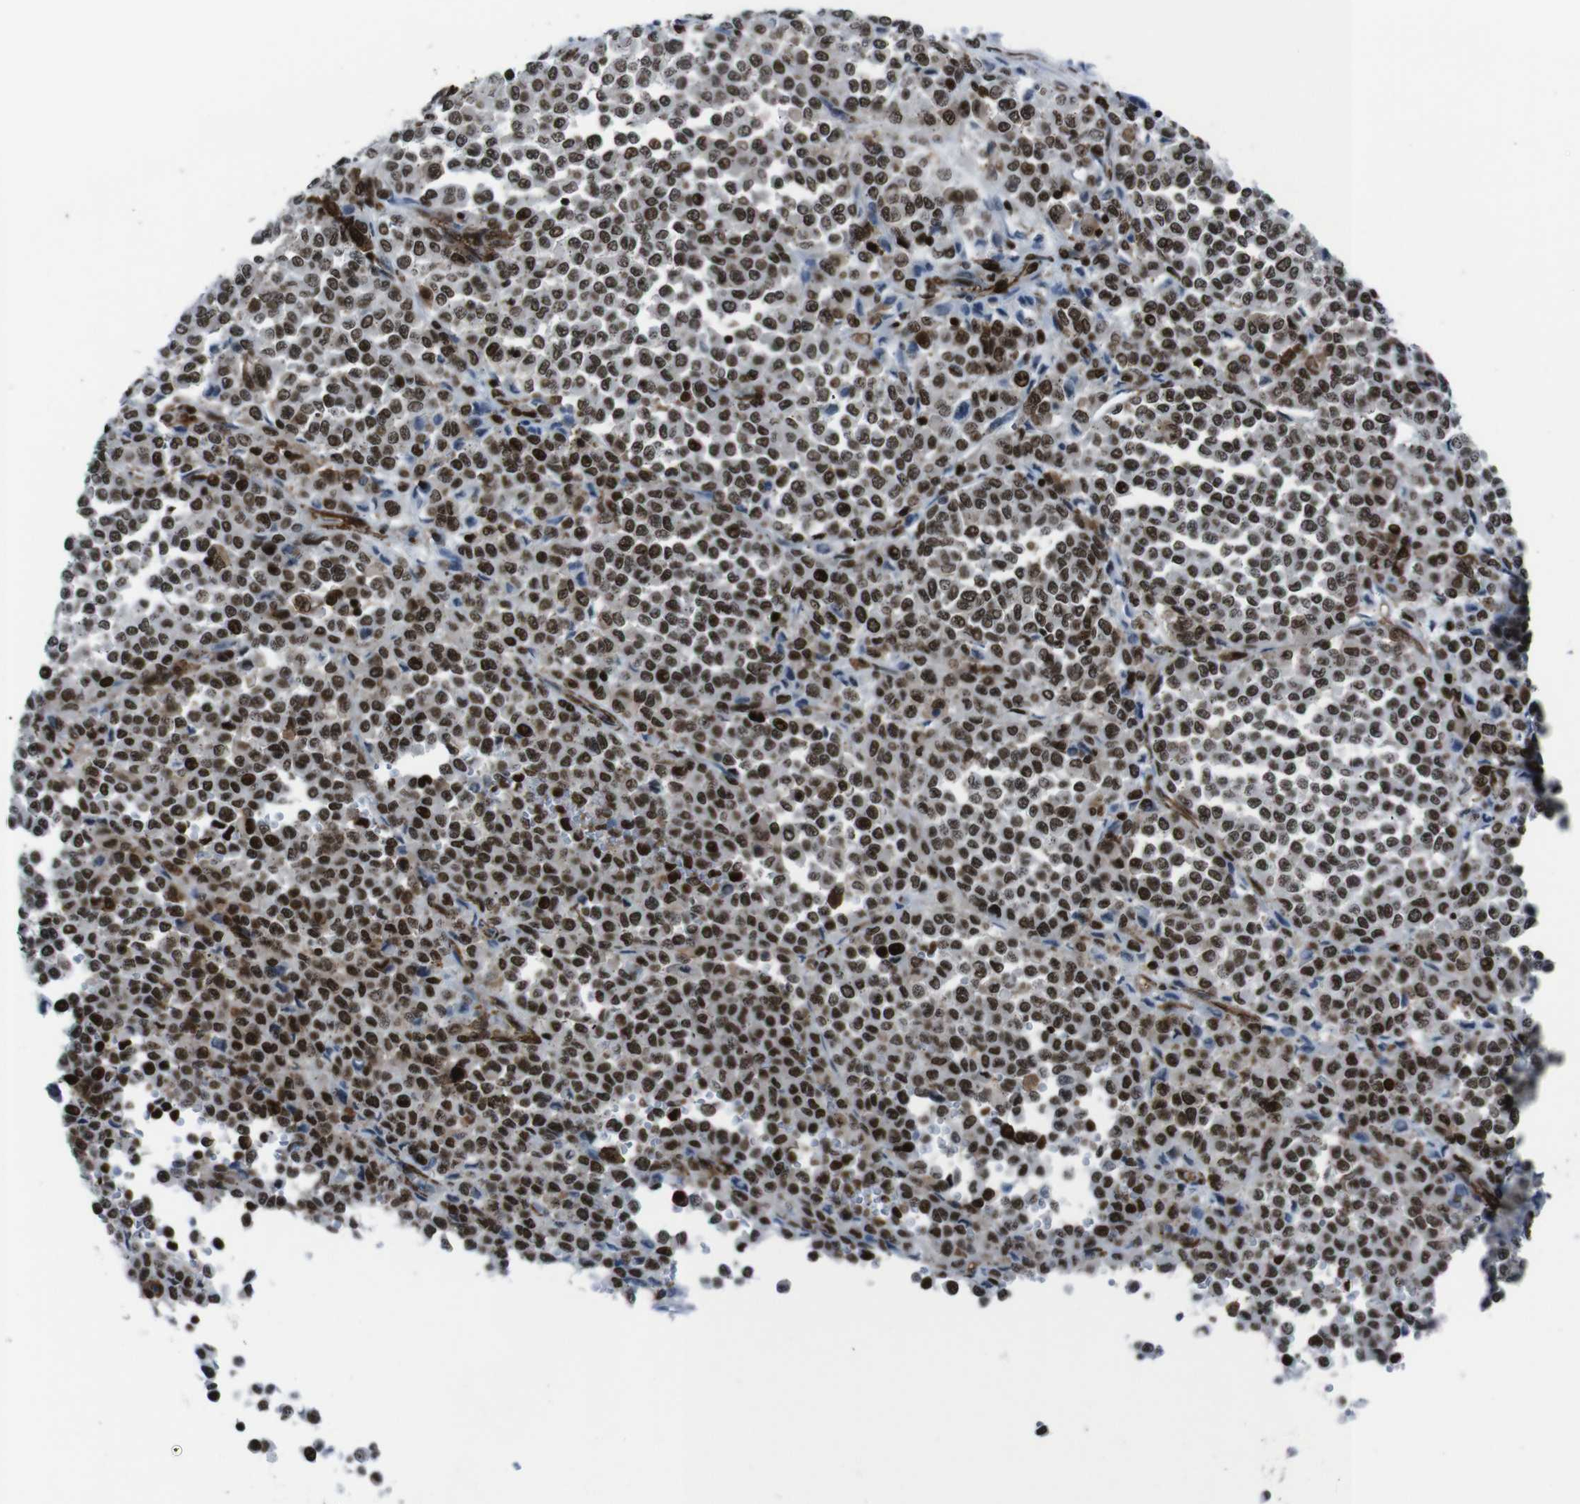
{"staining": {"intensity": "moderate", "quantity": ">75%", "location": "nuclear"}, "tissue": "melanoma", "cell_type": "Tumor cells", "image_type": "cancer", "snomed": [{"axis": "morphology", "description": "Malignant melanoma, Metastatic site"}, {"axis": "topography", "description": "Pancreas"}], "caption": "Tumor cells display moderate nuclear positivity in about >75% of cells in melanoma.", "gene": "HNRNPU", "patient": {"sex": "female", "age": 30}}